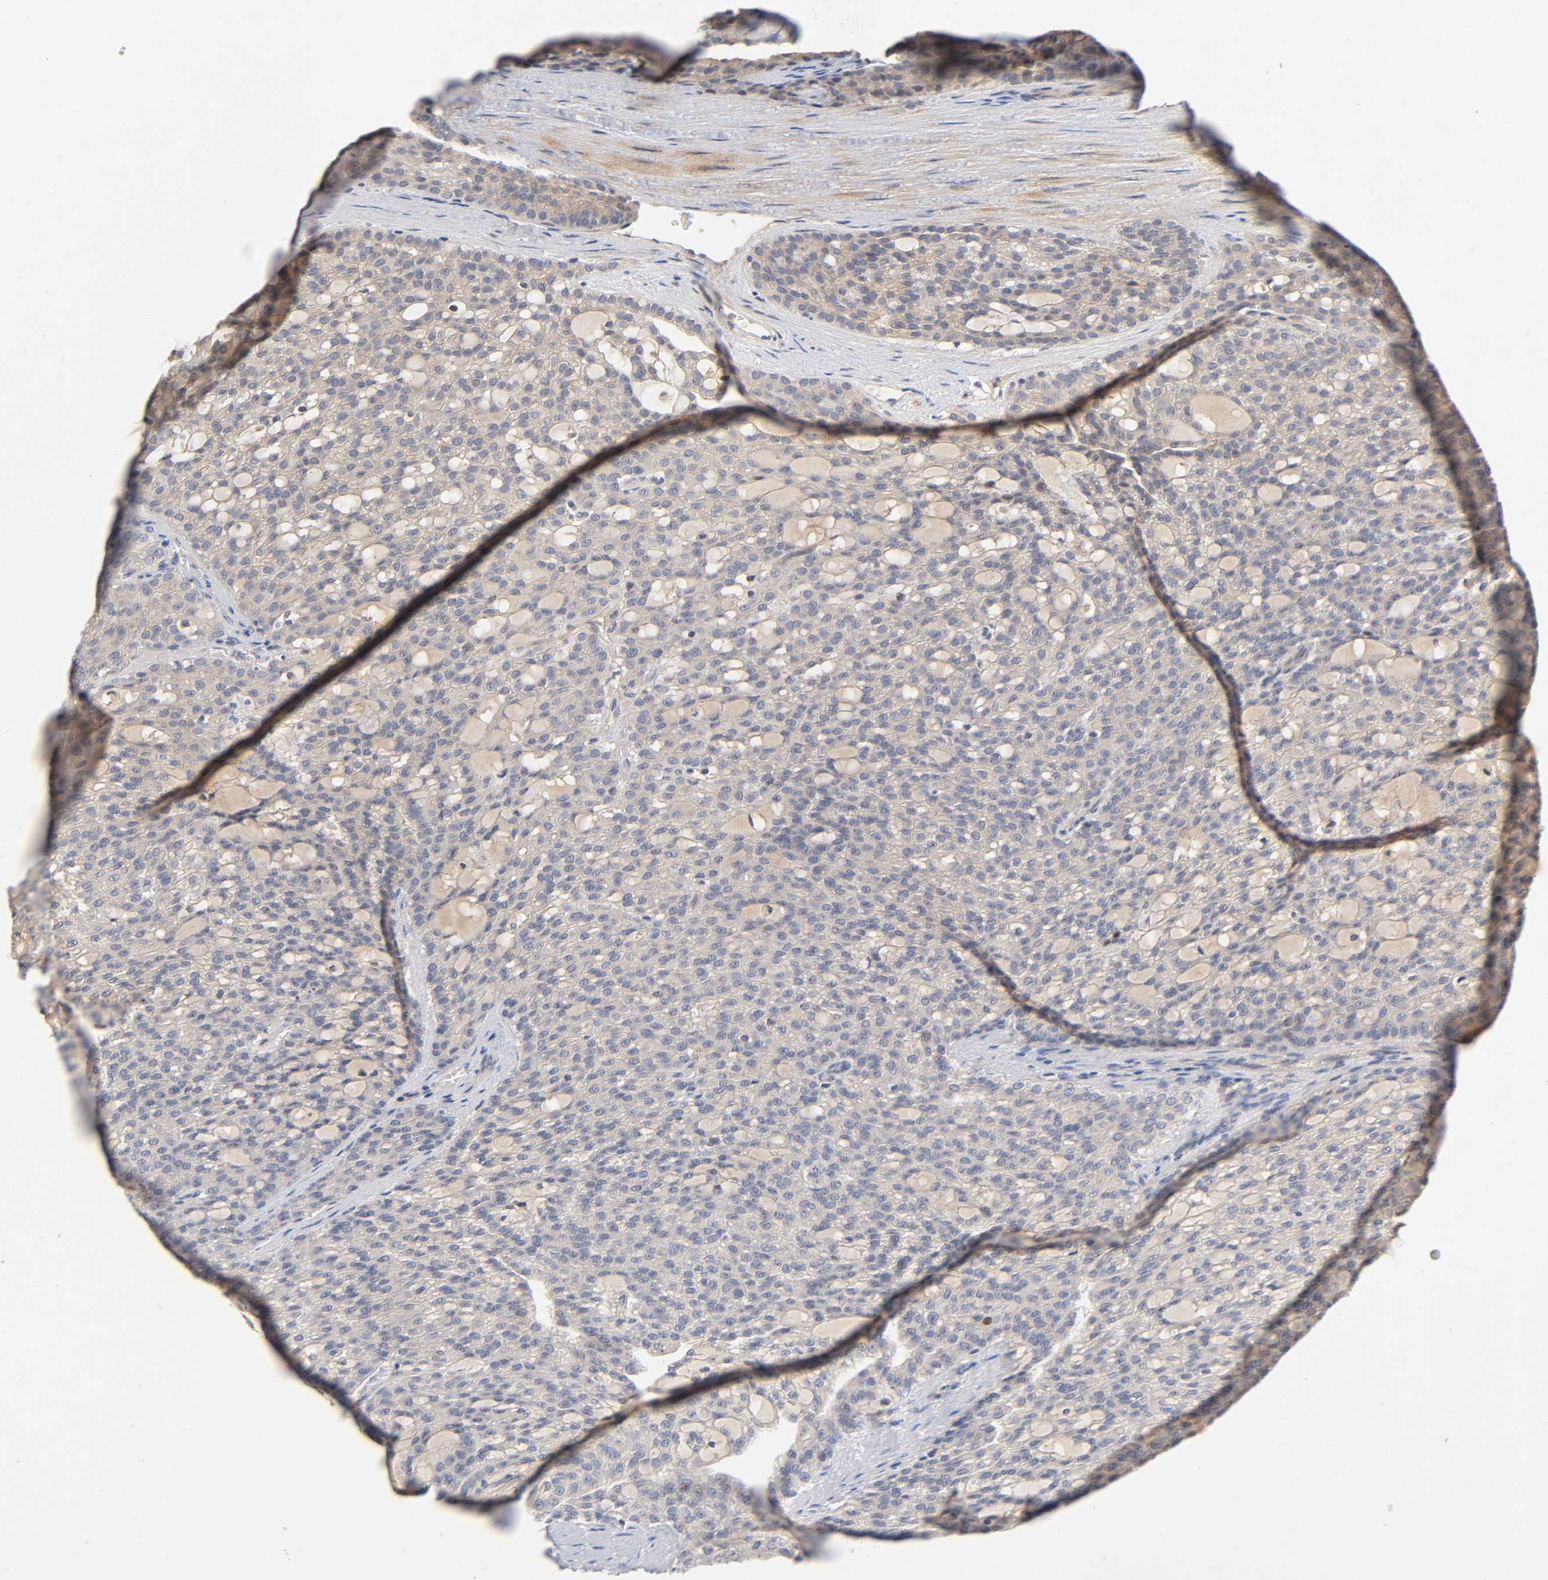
{"staining": {"intensity": "weak", "quantity": "25%-75%", "location": "cytoplasmic/membranous"}, "tissue": "renal cancer", "cell_type": "Tumor cells", "image_type": "cancer", "snomed": [{"axis": "morphology", "description": "Adenocarcinoma, NOS"}, {"axis": "topography", "description": "Kidney"}], "caption": "An immunohistochemistry image of neoplastic tissue is shown. Protein staining in brown highlights weak cytoplasmic/membranous positivity in adenocarcinoma (renal) within tumor cells. The staining was performed using DAB (3,3'-diaminobenzidine) to visualize the protein expression in brown, while the nuclei were stained in blue with hematoxylin (Magnification: 20x).", "gene": "CPB2", "patient": {"sex": "male", "age": 63}}